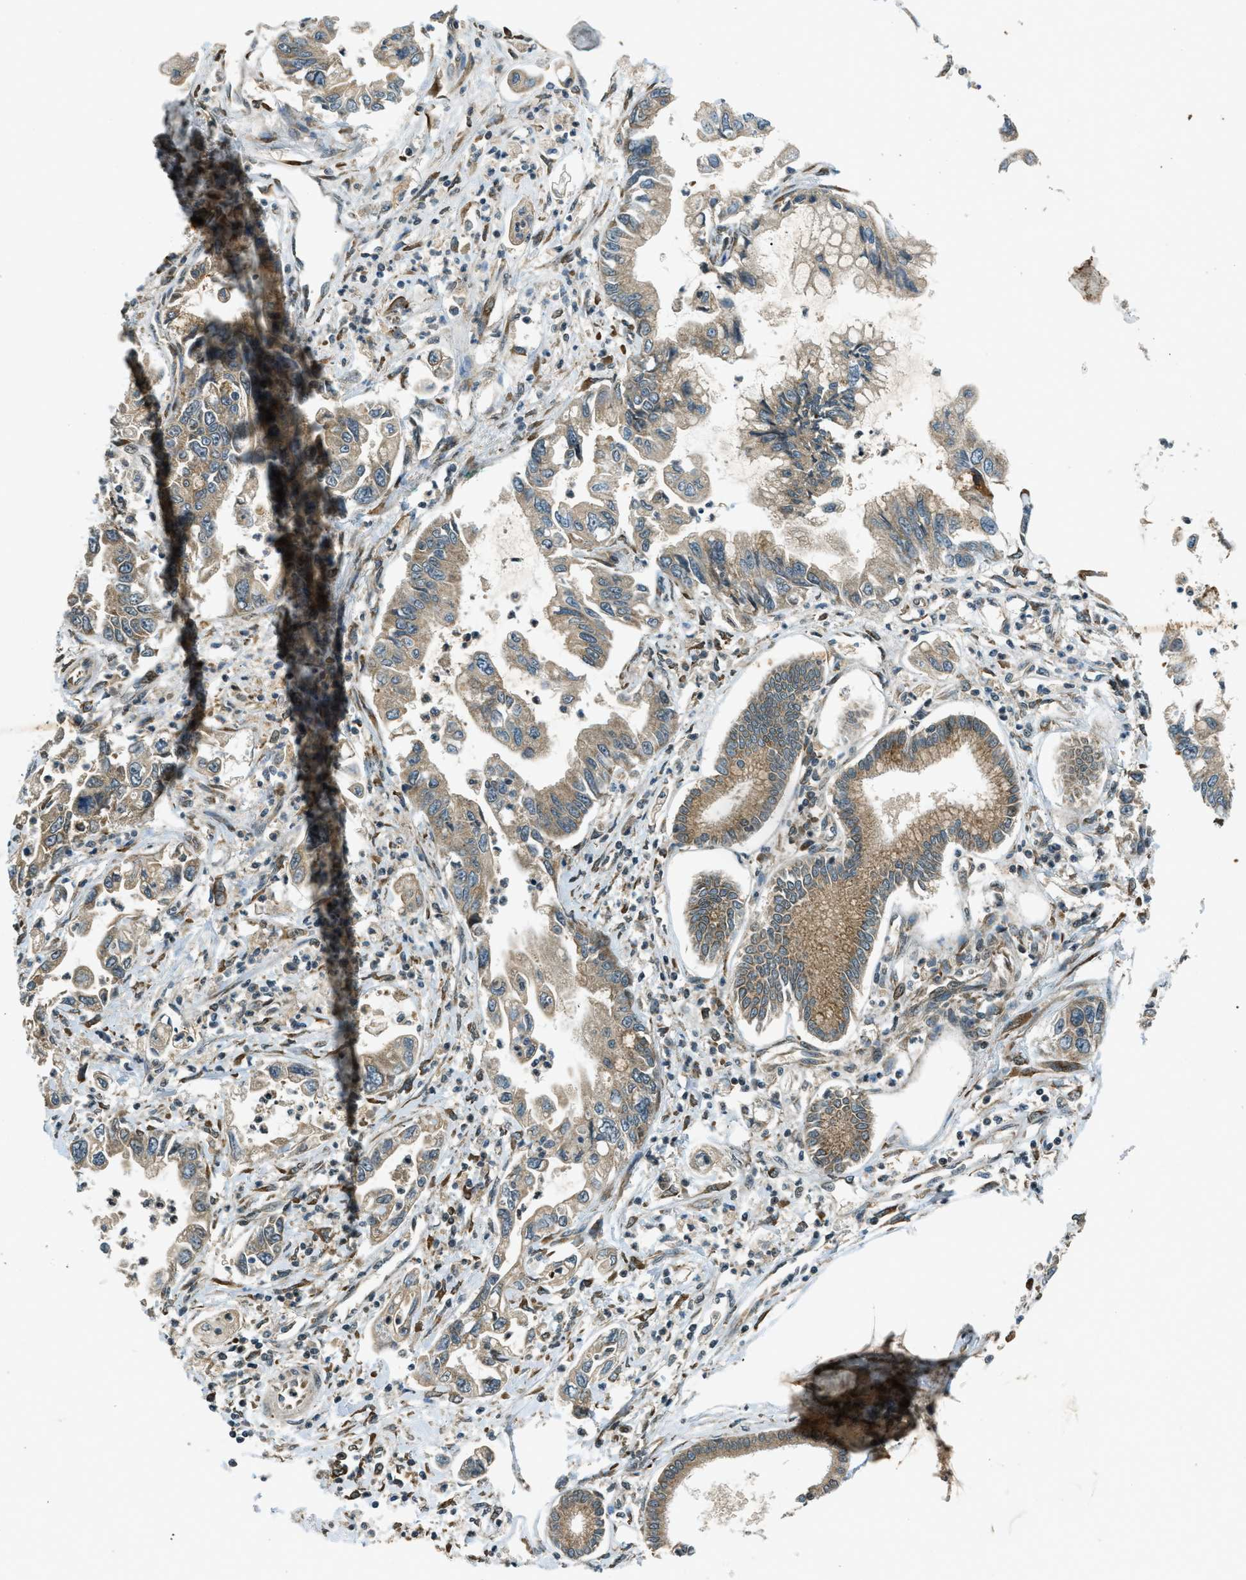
{"staining": {"intensity": "moderate", "quantity": ">75%", "location": "cytoplasmic/membranous"}, "tissue": "pancreatic cancer", "cell_type": "Tumor cells", "image_type": "cancer", "snomed": [{"axis": "morphology", "description": "Adenocarcinoma, NOS"}, {"axis": "topography", "description": "Pancreas"}], "caption": "About >75% of tumor cells in human pancreatic cancer (adenocarcinoma) reveal moderate cytoplasmic/membranous protein expression as visualized by brown immunohistochemical staining.", "gene": "EIF2AK3", "patient": {"sex": "male", "age": 56}}